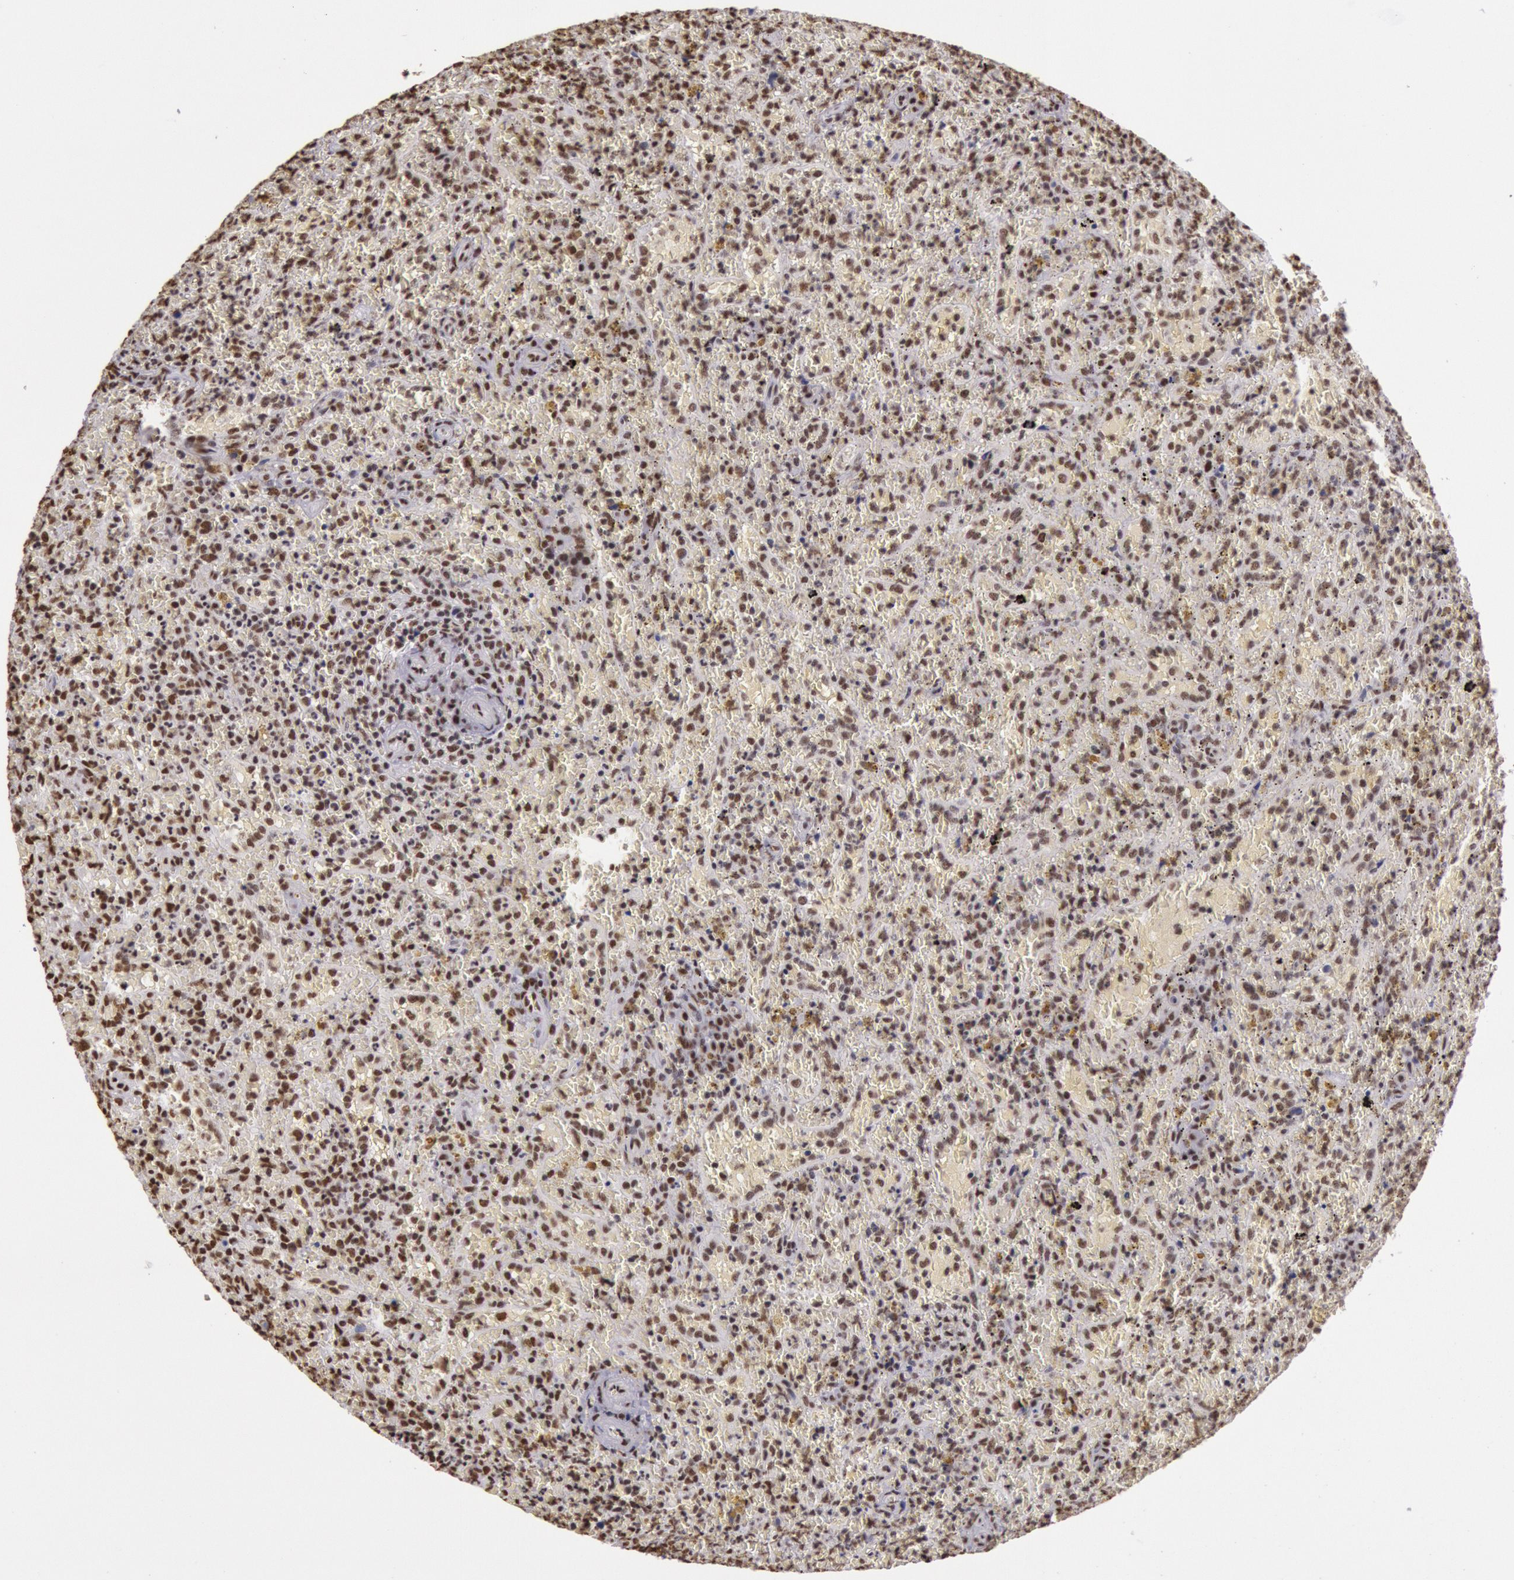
{"staining": {"intensity": "moderate", "quantity": "25%-75%", "location": "nuclear"}, "tissue": "lymphoma", "cell_type": "Tumor cells", "image_type": "cancer", "snomed": [{"axis": "morphology", "description": "Malignant lymphoma, non-Hodgkin's type, High grade"}, {"axis": "topography", "description": "Spleen"}, {"axis": "topography", "description": "Lymph node"}], "caption": "Moderate nuclear protein staining is seen in about 25%-75% of tumor cells in malignant lymphoma, non-Hodgkin's type (high-grade). The staining was performed using DAB to visualize the protein expression in brown, while the nuclei were stained in blue with hematoxylin (Magnification: 20x).", "gene": "HNRNPH2", "patient": {"sex": "female", "age": 70}}